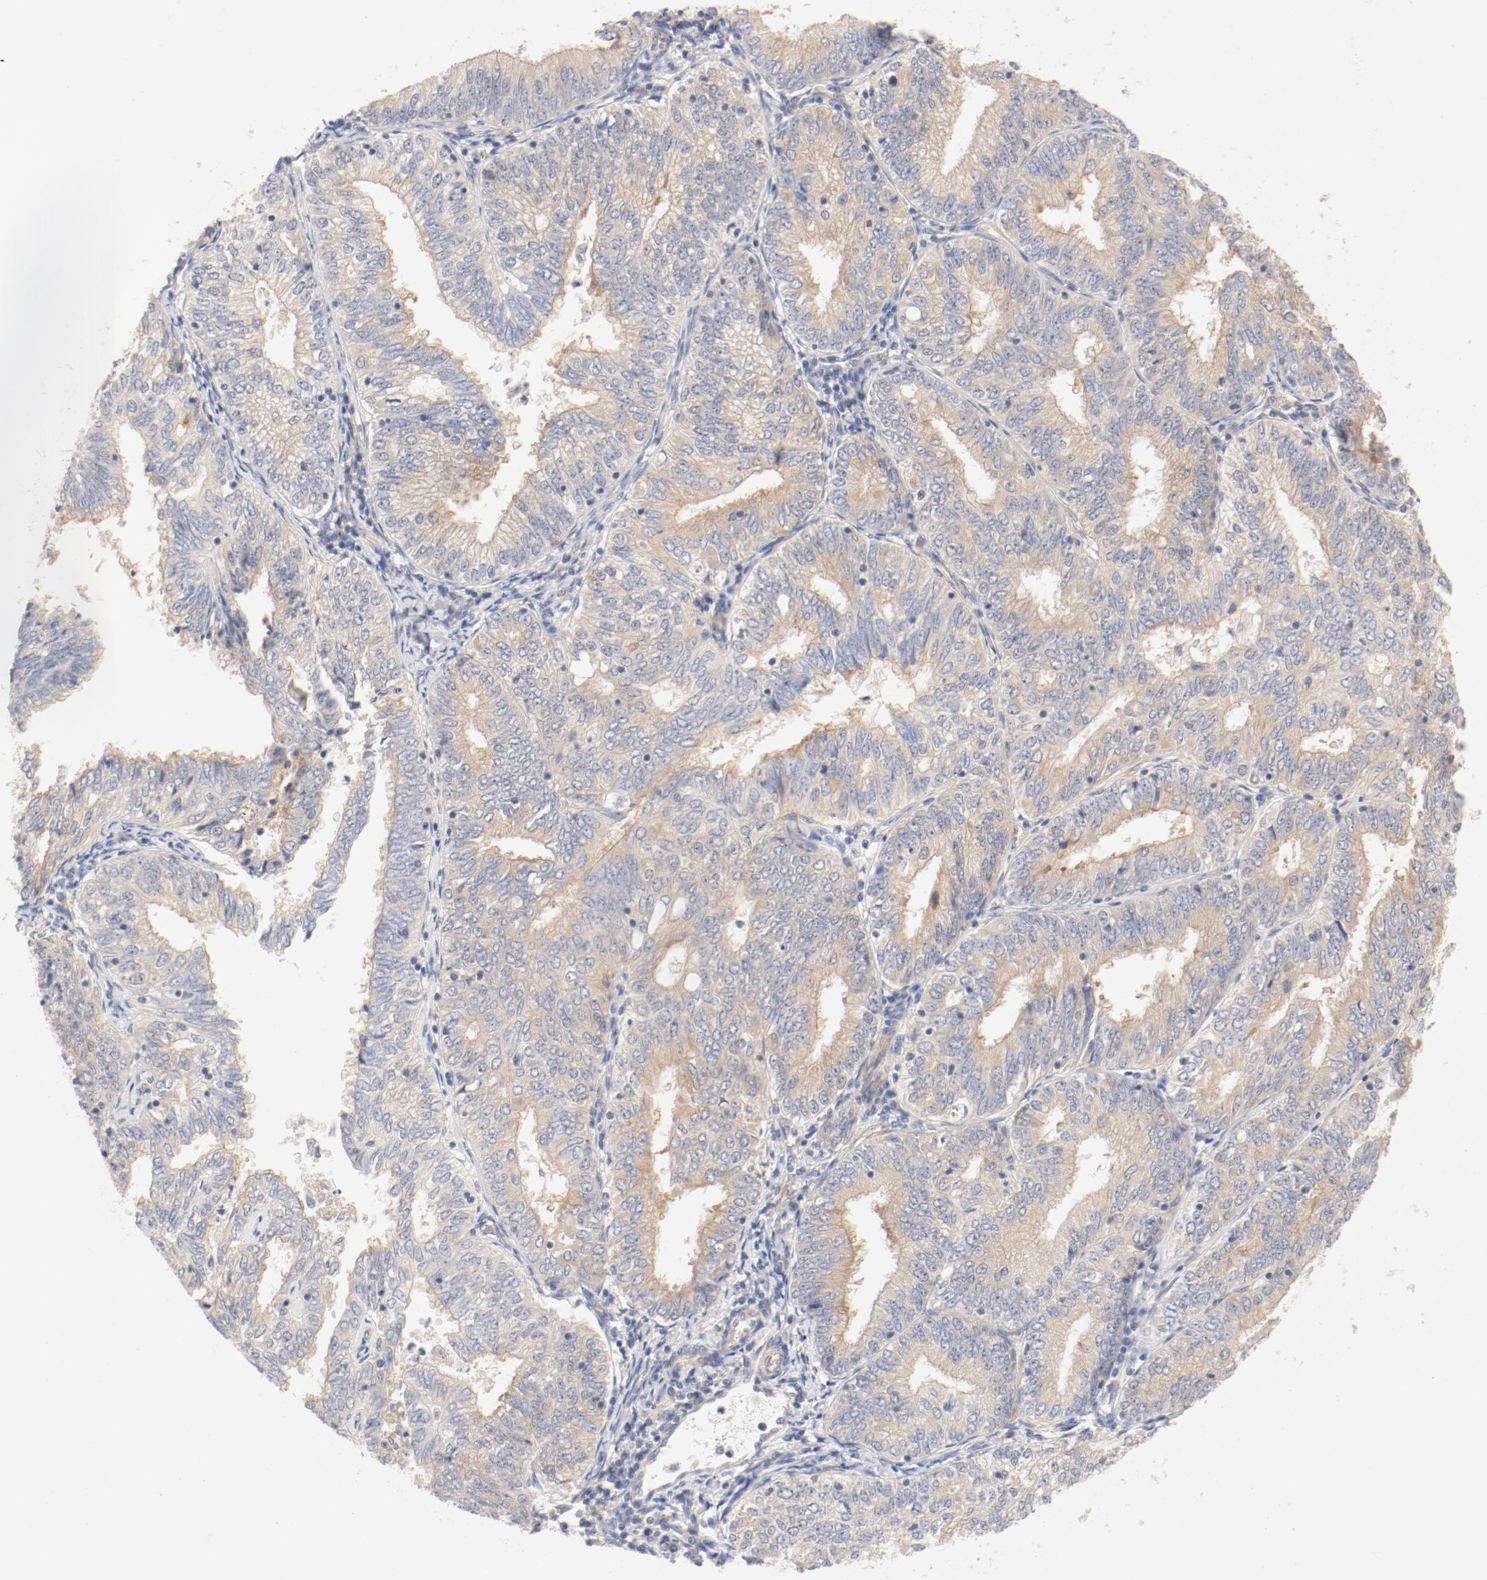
{"staining": {"intensity": "weak", "quantity": "25%-75%", "location": "cytoplasmic/membranous"}, "tissue": "endometrial cancer", "cell_type": "Tumor cells", "image_type": "cancer", "snomed": [{"axis": "morphology", "description": "Adenocarcinoma, NOS"}, {"axis": "topography", "description": "Endometrium"}], "caption": "Immunohistochemical staining of adenocarcinoma (endometrial) displays low levels of weak cytoplasmic/membranous protein staining in about 25%-75% of tumor cells.", "gene": "DYNC1H1", "patient": {"sex": "female", "age": 69}}